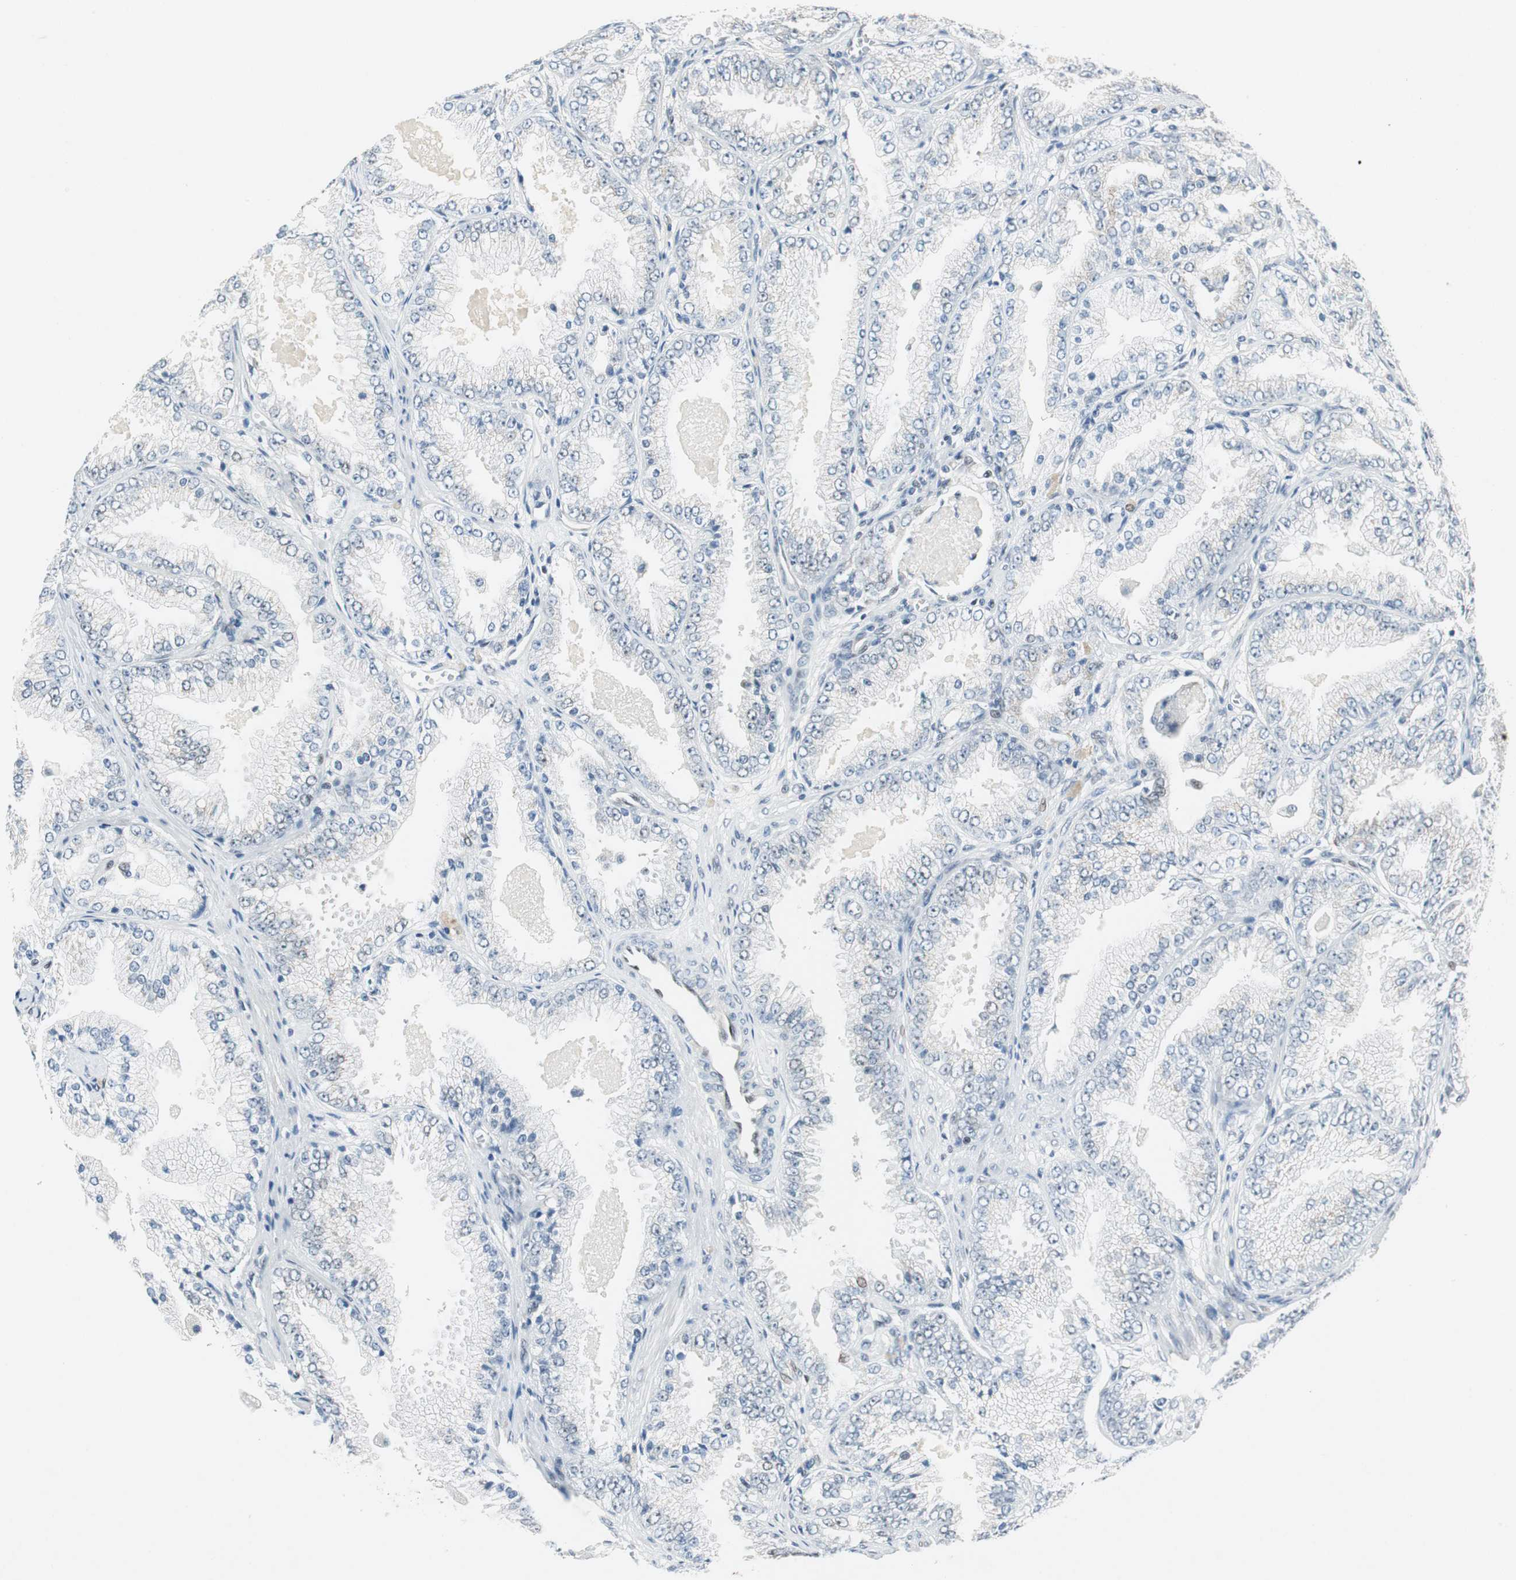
{"staining": {"intensity": "negative", "quantity": "none", "location": "none"}, "tissue": "prostate cancer", "cell_type": "Tumor cells", "image_type": "cancer", "snomed": [{"axis": "morphology", "description": "Adenocarcinoma, High grade"}, {"axis": "topography", "description": "Prostate"}], "caption": "This micrograph is of prostate cancer (high-grade adenocarcinoma) stained with IHC to label a protein in brown with the nuclei are counter-stained blue. There is no expression in tumor cells.", "gene": "AJUBA", "patient": {"sex": "male", "age": 61}}